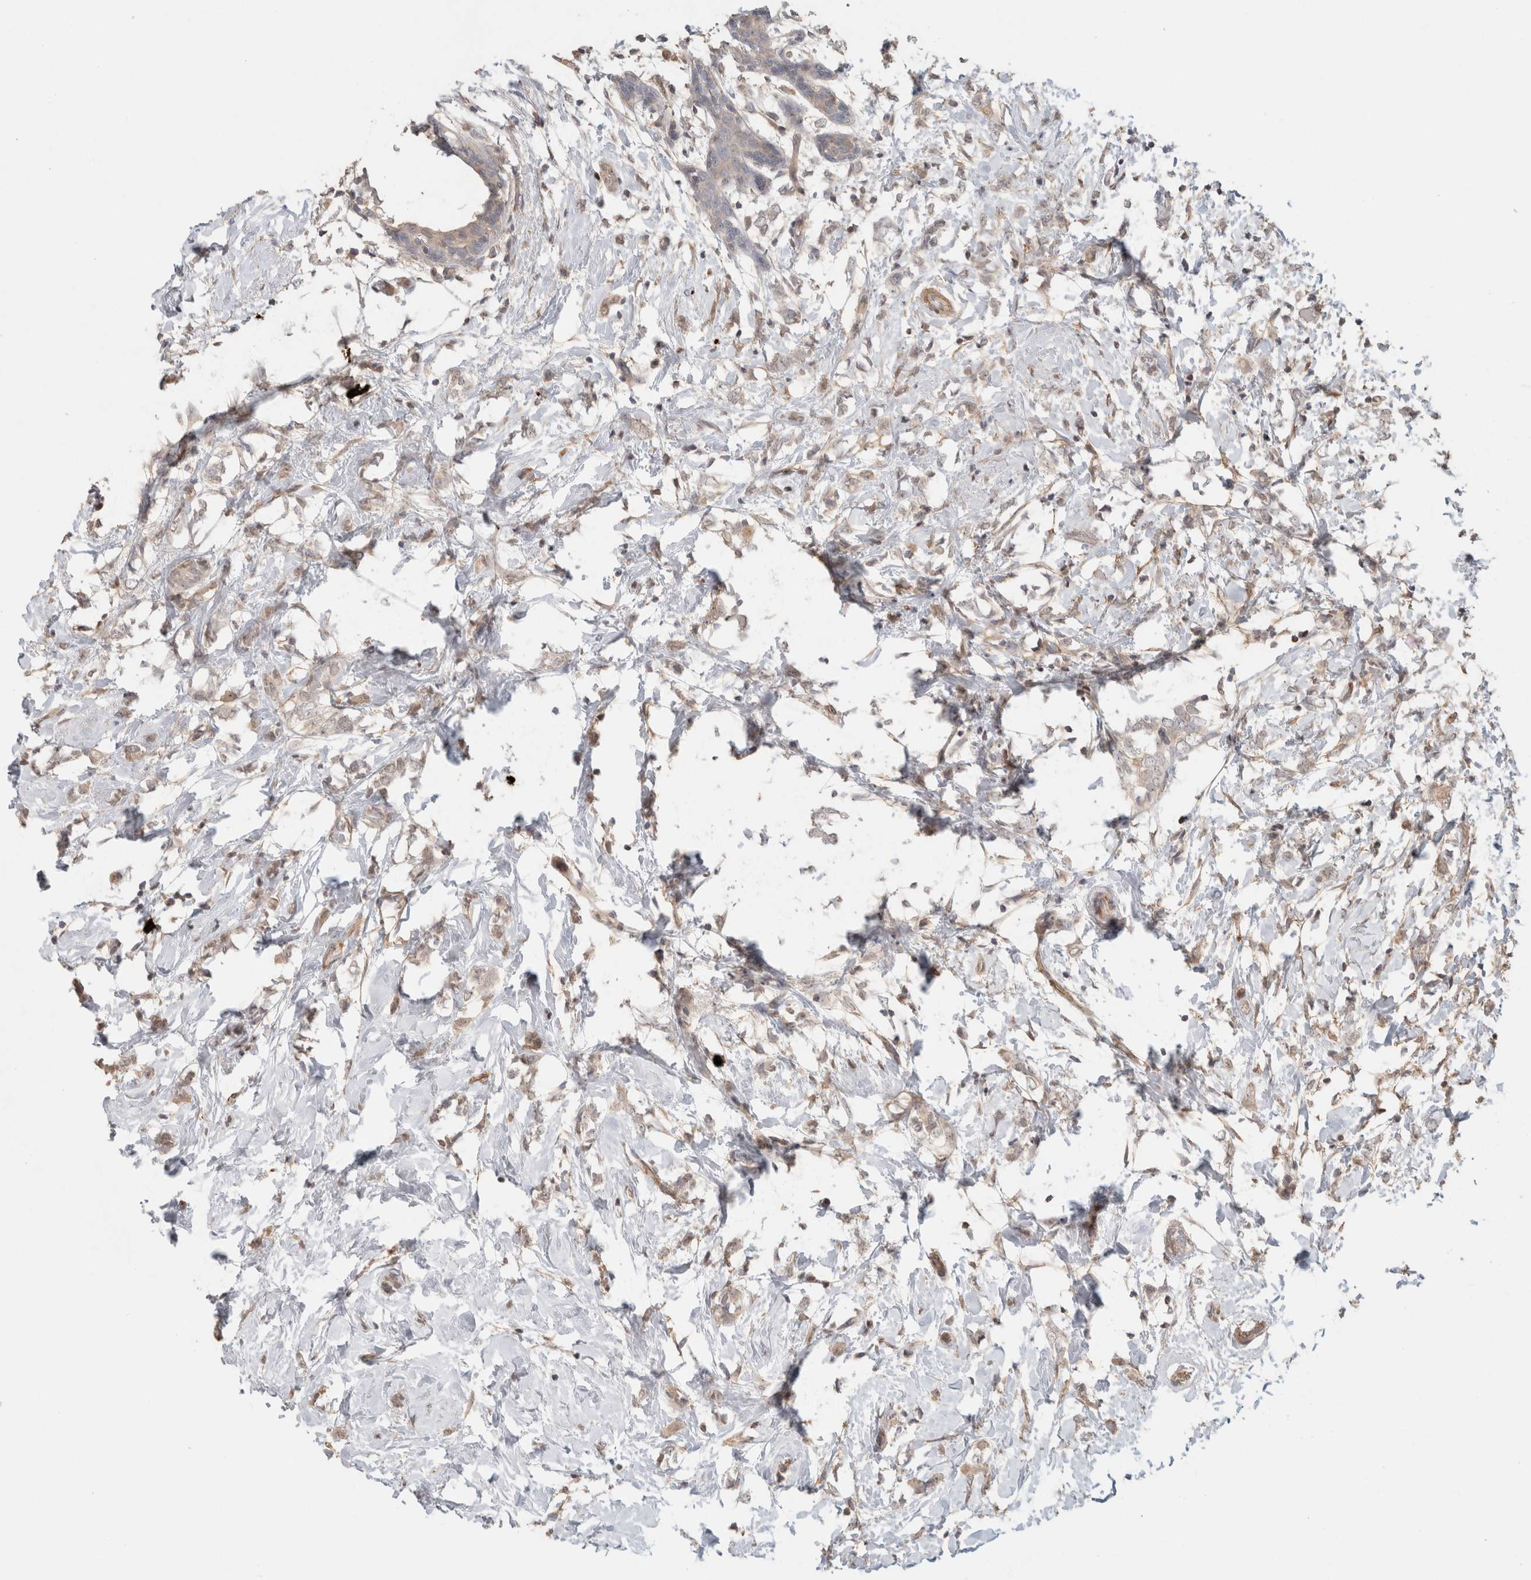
{"staining": {"intensity": "weak", "quantity": ">75%", "location": "cytoplasmic/membranous"}, "tissue": "breast cancer", "cell_type": "Tumor cells", "image_type": "cancer", "snomed": [{"axis": "morphology", "description": "Normal tissue, NOS"}, {"axis": "morphology", "description": "Lobular carcinoma"}, {"axis": "topography", "description": "Breast"}], "caption": "Protein analysis of breast cancer tissue exhibits weak cytoplasmic/membranous positivity in approximately >75% of tumor cells. The staining was performed using DAB to visualize the protein expression in brown, while the nuclei were stained in blue with hematoxylin (Magnification: 20x).", "gene": "HSPG2", "patient": {"sex": "female", "age": 47}}